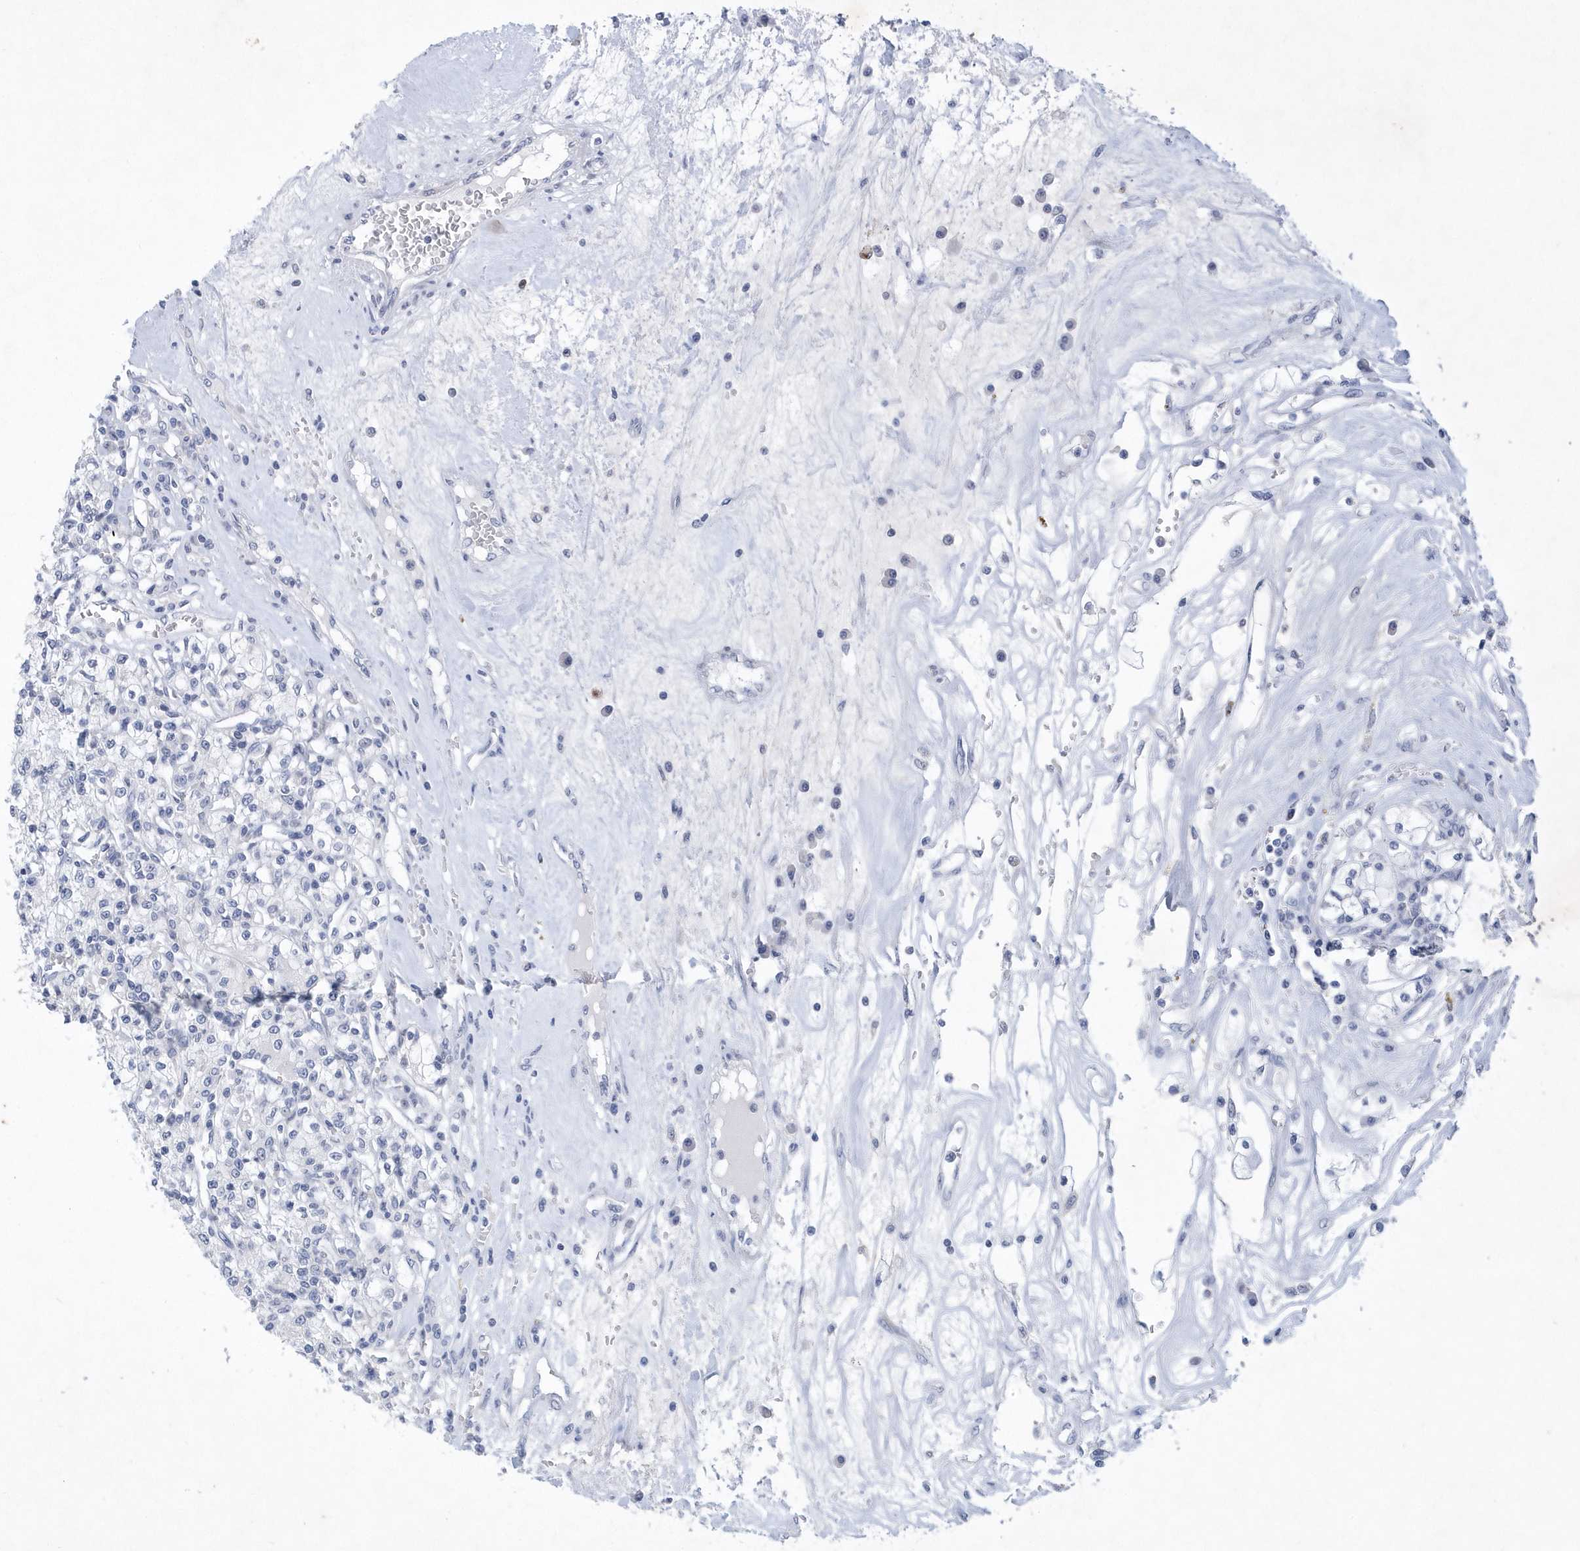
{"staining": {"intensity": "negative", "quantity": "none", "location": "none"}, "tissue": "renal cancer", "cell_type": "Tumor cells", "image_type": "cancer", "snomed": [{"axis": "morphology", "description": "Adenocarcinoma, NOS"}, {"axis": "topography", "description": "Kidney"}], "caption": "Immunohistochemical staining of renal cancer (adenocarcinoma) exhibits no significant staining in tumor cells.", "gene": "SRGAP3", "patient": {"sex": "female", "age": 59}}